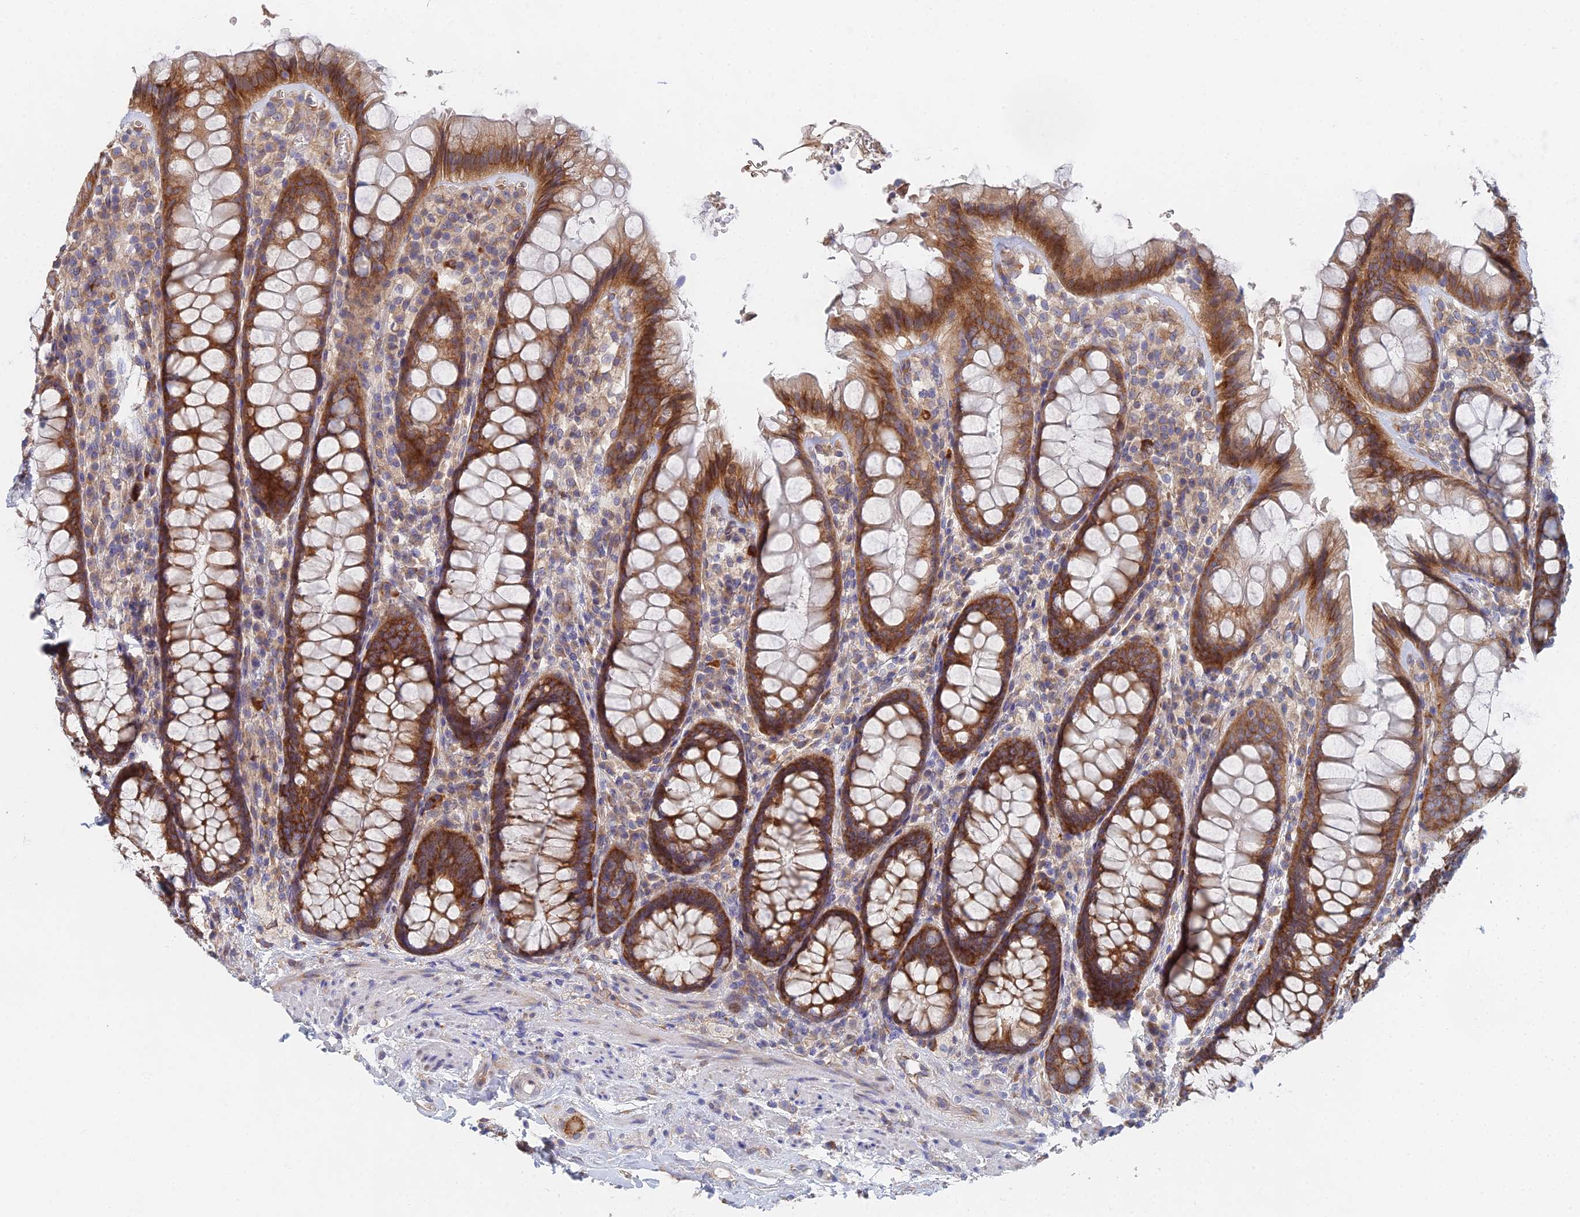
{"staining": {"intensity": "strong", "quantity": ">75%", "location": "cytoplasmic/membranous"}, "tissue": "rectum", "cell_type": "Glandular cells", "image_type": "normal", "snomed": [{"axis": "morphology", "description": "Normal tissue, NOS"}, {"axis": "topography", "description": "Rectum"}], "caption": "Immunohistochemistry (IHC) of unremarkable human rectum exhibits high levels of strong cytoplasmic/membranous positivity in about >75% of glandular cells. (Stains: DAB (3,3'-diaminobenzidine) in brown, nuclei in blue, Microscopy: brightfield microscopy at high magnification).", "gene": "ELOF1", "patient": {"sex": "male", "age": 83}}